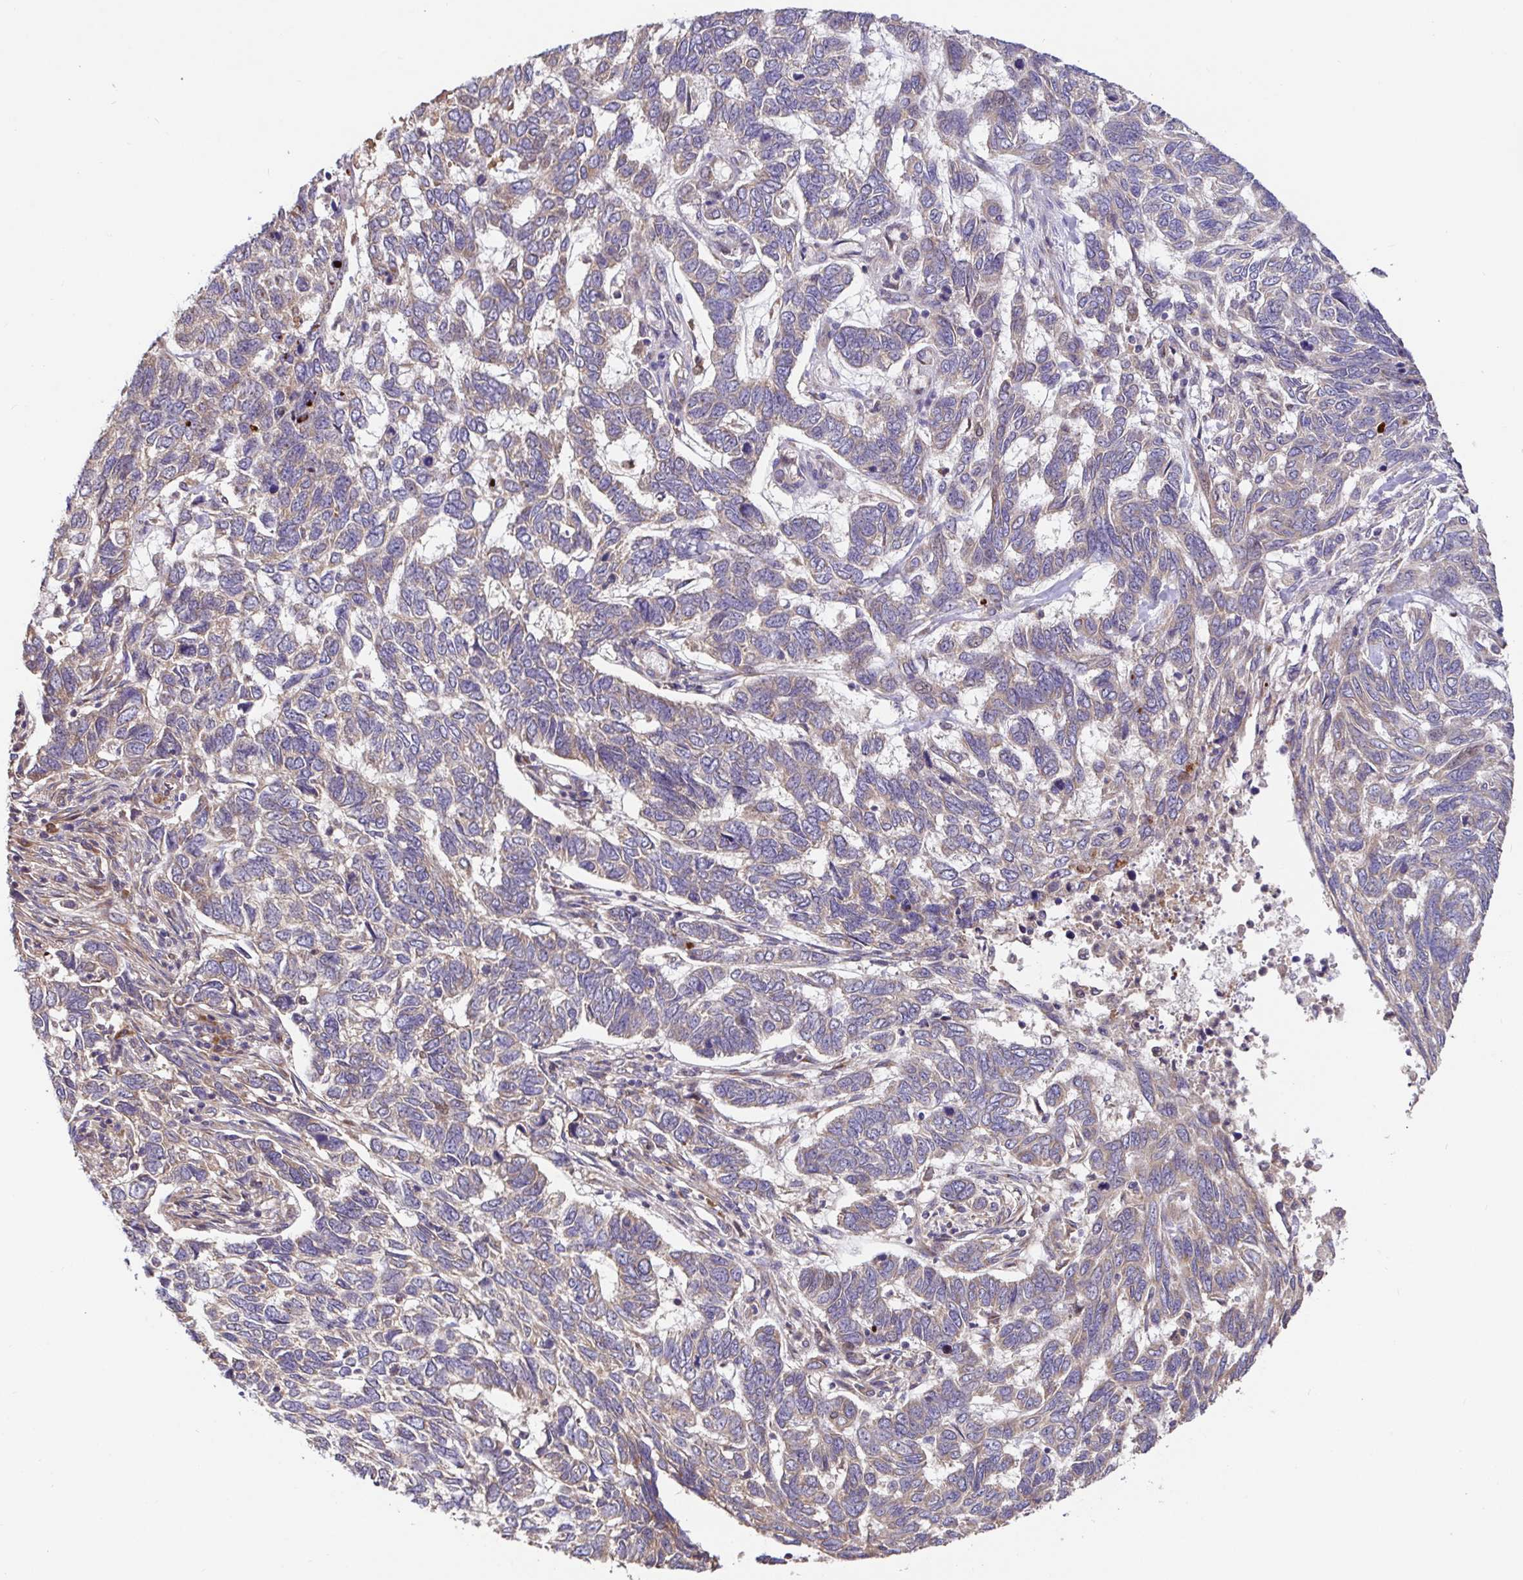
{"staining": {"intensity": "weak", "quantity": "<25%", "location": "cytoplasmic/membranous"}, "tissue": "skin cancer", "cell_type": "Tumor cells", "image_type": "cancer", "snomed": [{"axis": "morphology", "description": "Basal cell carcinoma"}, {"axis": "topography", "description": "Skin"}], "caption": "Skin basal cell carcinoma was stained to show a protein in brown. There is no significant staining in tumor cells.", "gene": "ELP1", "patient": {"sex": "female", "age": 65}}